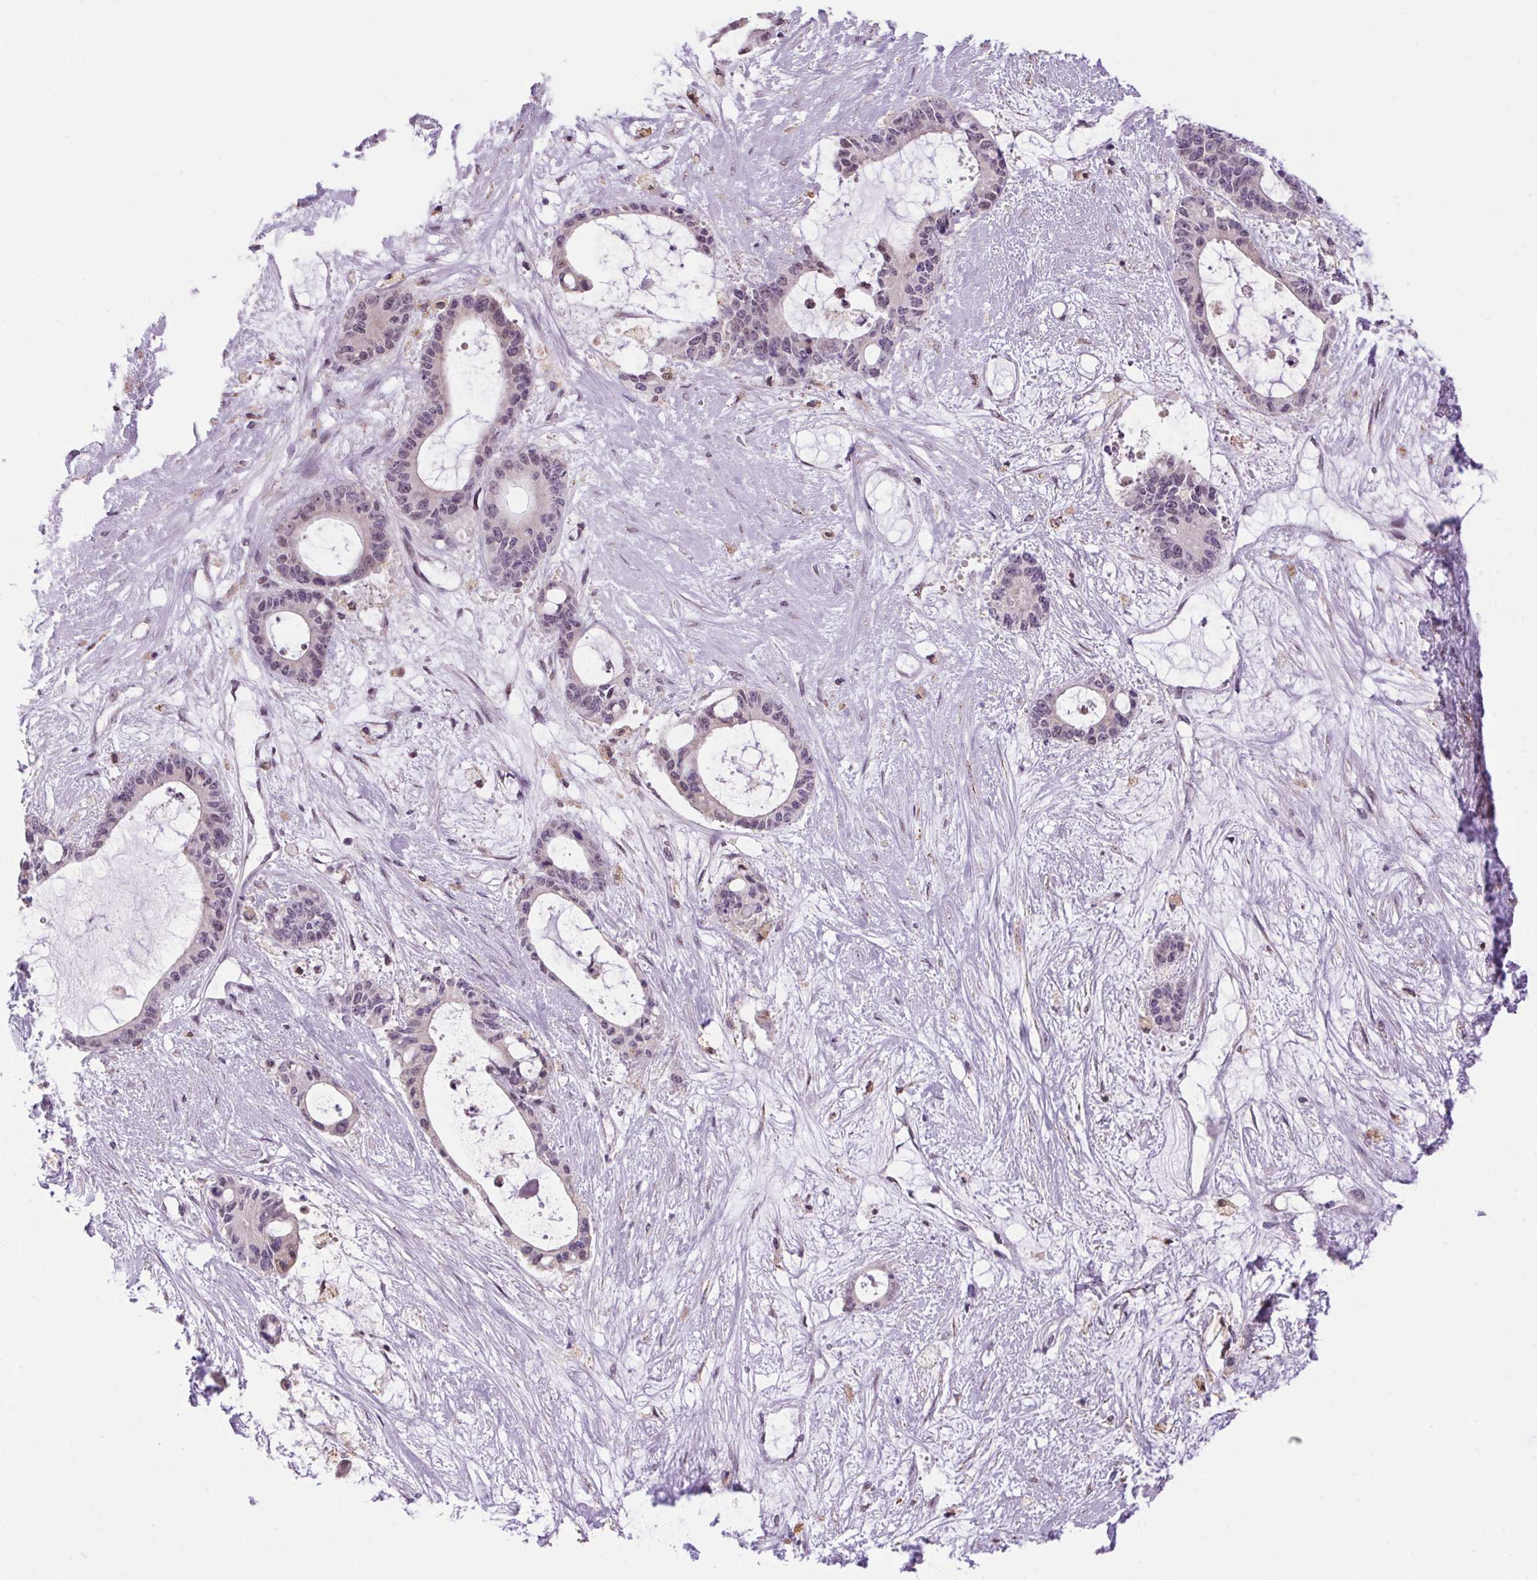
{"staining": {"intensity": "negative", "quantity": "none", "location": "none"}, "tissue": "liver cancer", "cell_type": "Tumor cells", "image_type": "cancer", "snomed": [{"axis": "morphology", "description": "Normal tissue, NOS"}, {"axis": "morphology", "description": "Cholangiocarcinoma"}, {"axis": "topography", "description": "Liver"}, {"axis": "topography", "description": "Peripheral nerve tissue"}], "caption": "Immunohistochemistry of liver cancer reveals no positivity in tumor cells. (Brightfield microscopy of DAB (3,3'-diaminobenzidine) IHC at high magnification).", "gene": "AKR1E2", "patient": {"sex": "female", "age": 73}}